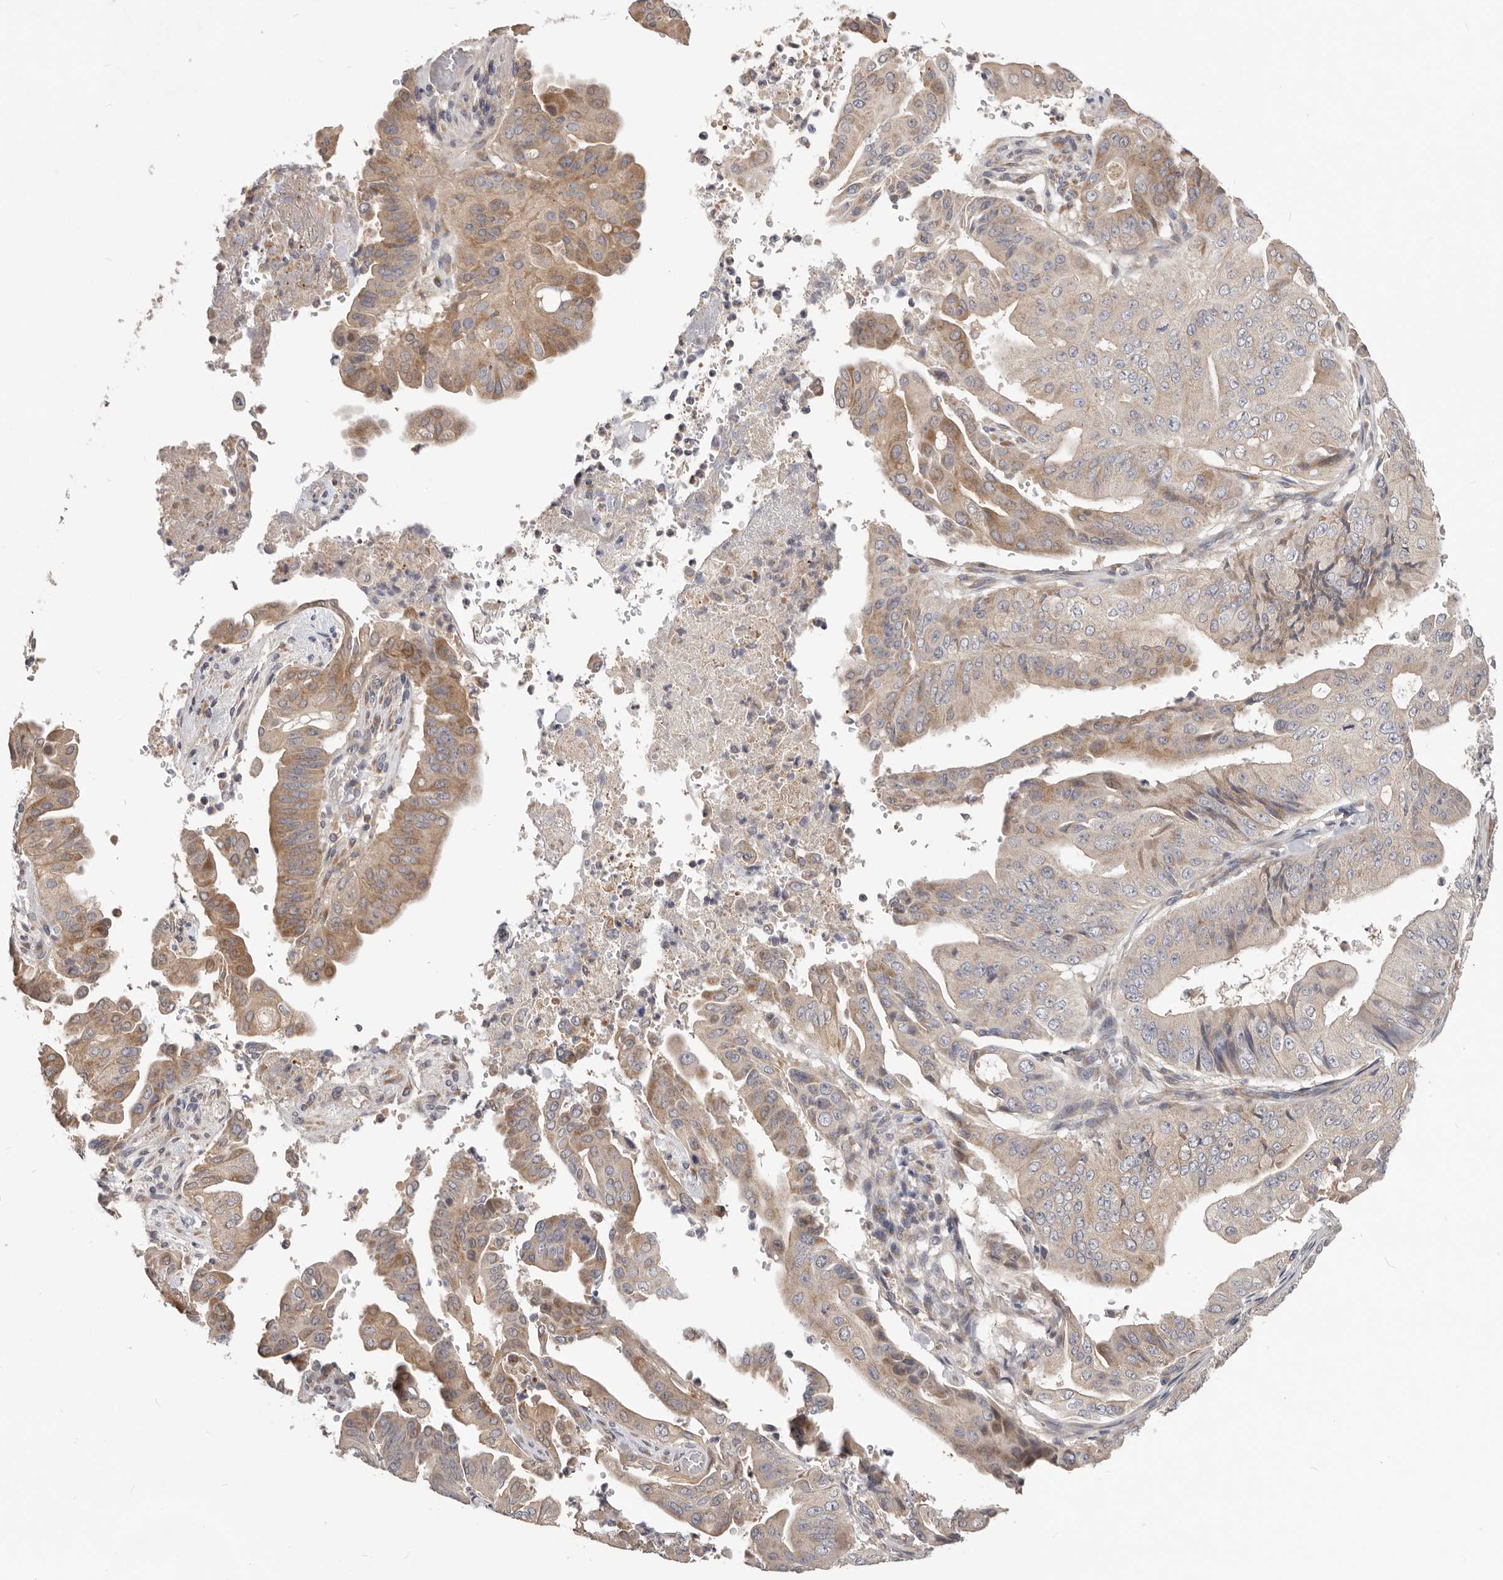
{"staining": {"intensity": "moderate", "quantity": "25%-75%", "location": "cytoplasmic/membranous"}, "tissue": "pancreatic cancer", "cell_type": "Tumor cells", "image_type": "cancer", "snomed": [{"axis": "morphology", "description": "Adenocarcinoma, NOS"}, {"axis": "topography", "description": "Pancreas"}], "caption": "Brown immunohistochemical staining in pancreatic cancer displays moderate cytoplasmic/membranous positivity in about 25%-75% of tumor cells. Using DAB (brown) and hematoxylin (blue) stains, captured at high magnification using brightfield microscopy.", "gene": "LRP6", "patient": {"sex": "female", "age": 77}}